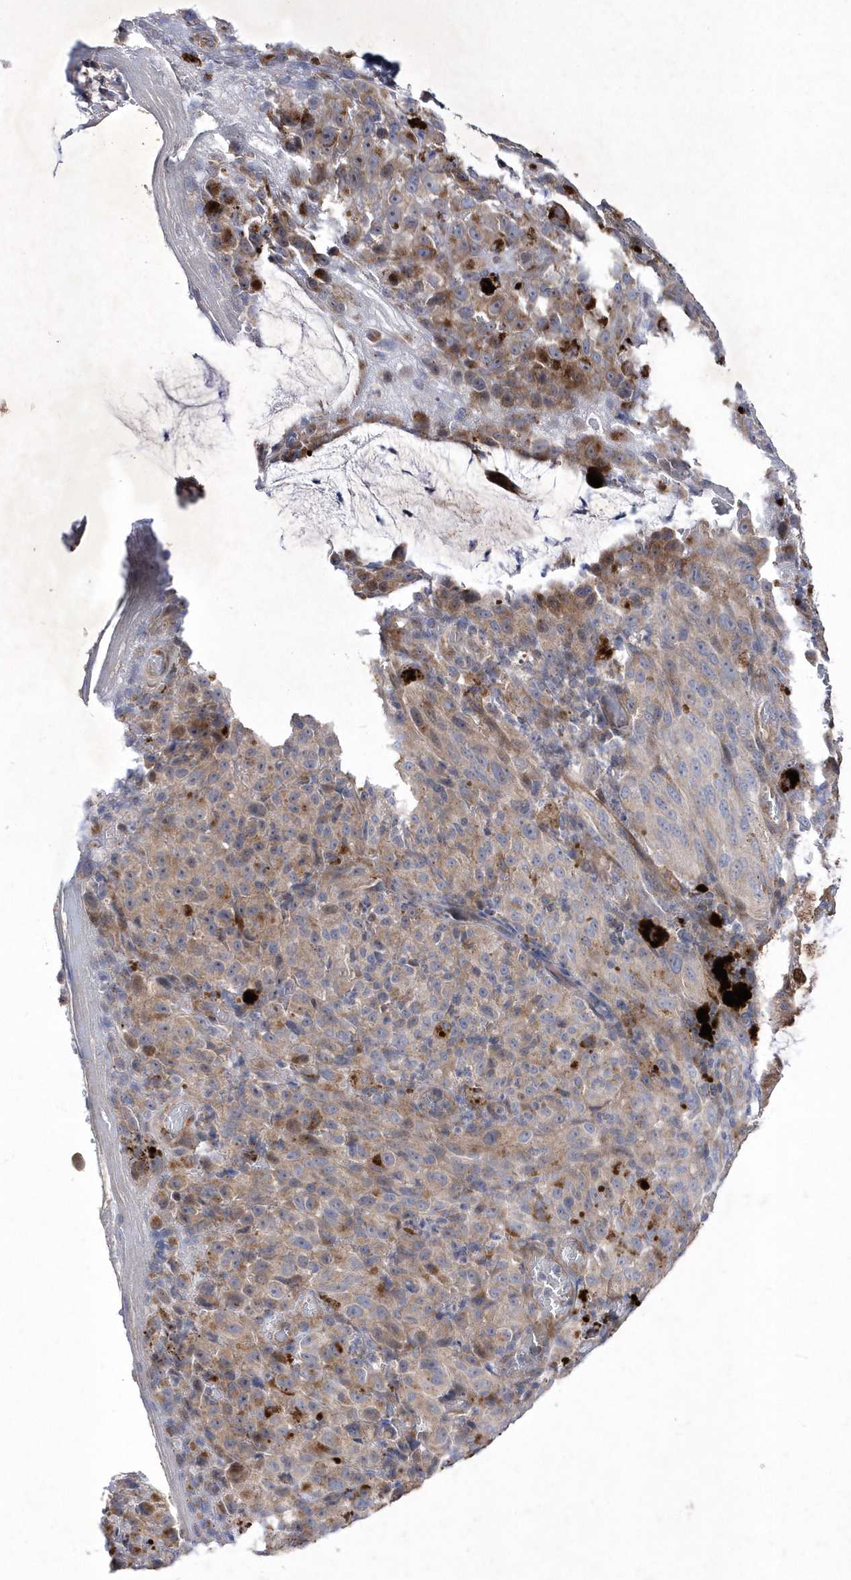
{"staining": {"intensity": "weak", "quantity": "25%-75%", "location": "cytoplasmic/membranous"}, "tissue": "melanoma", "cell_type": "Tumor cells", "image_type": "cancer", "snomed": [{"axis": "morphology", "description": "Malignant melanoma, NOS"}, {"axis": "topography", "description": "Rectum"}], "caption": "This histopathology image reveals IHC staining of malignant melanoma, with low weak cytoplasmic/membranous expression in approximately 25%-75% of tumor cells.", "gene": "LONRF2", "patient": {"sex": "female", "age": 81}}